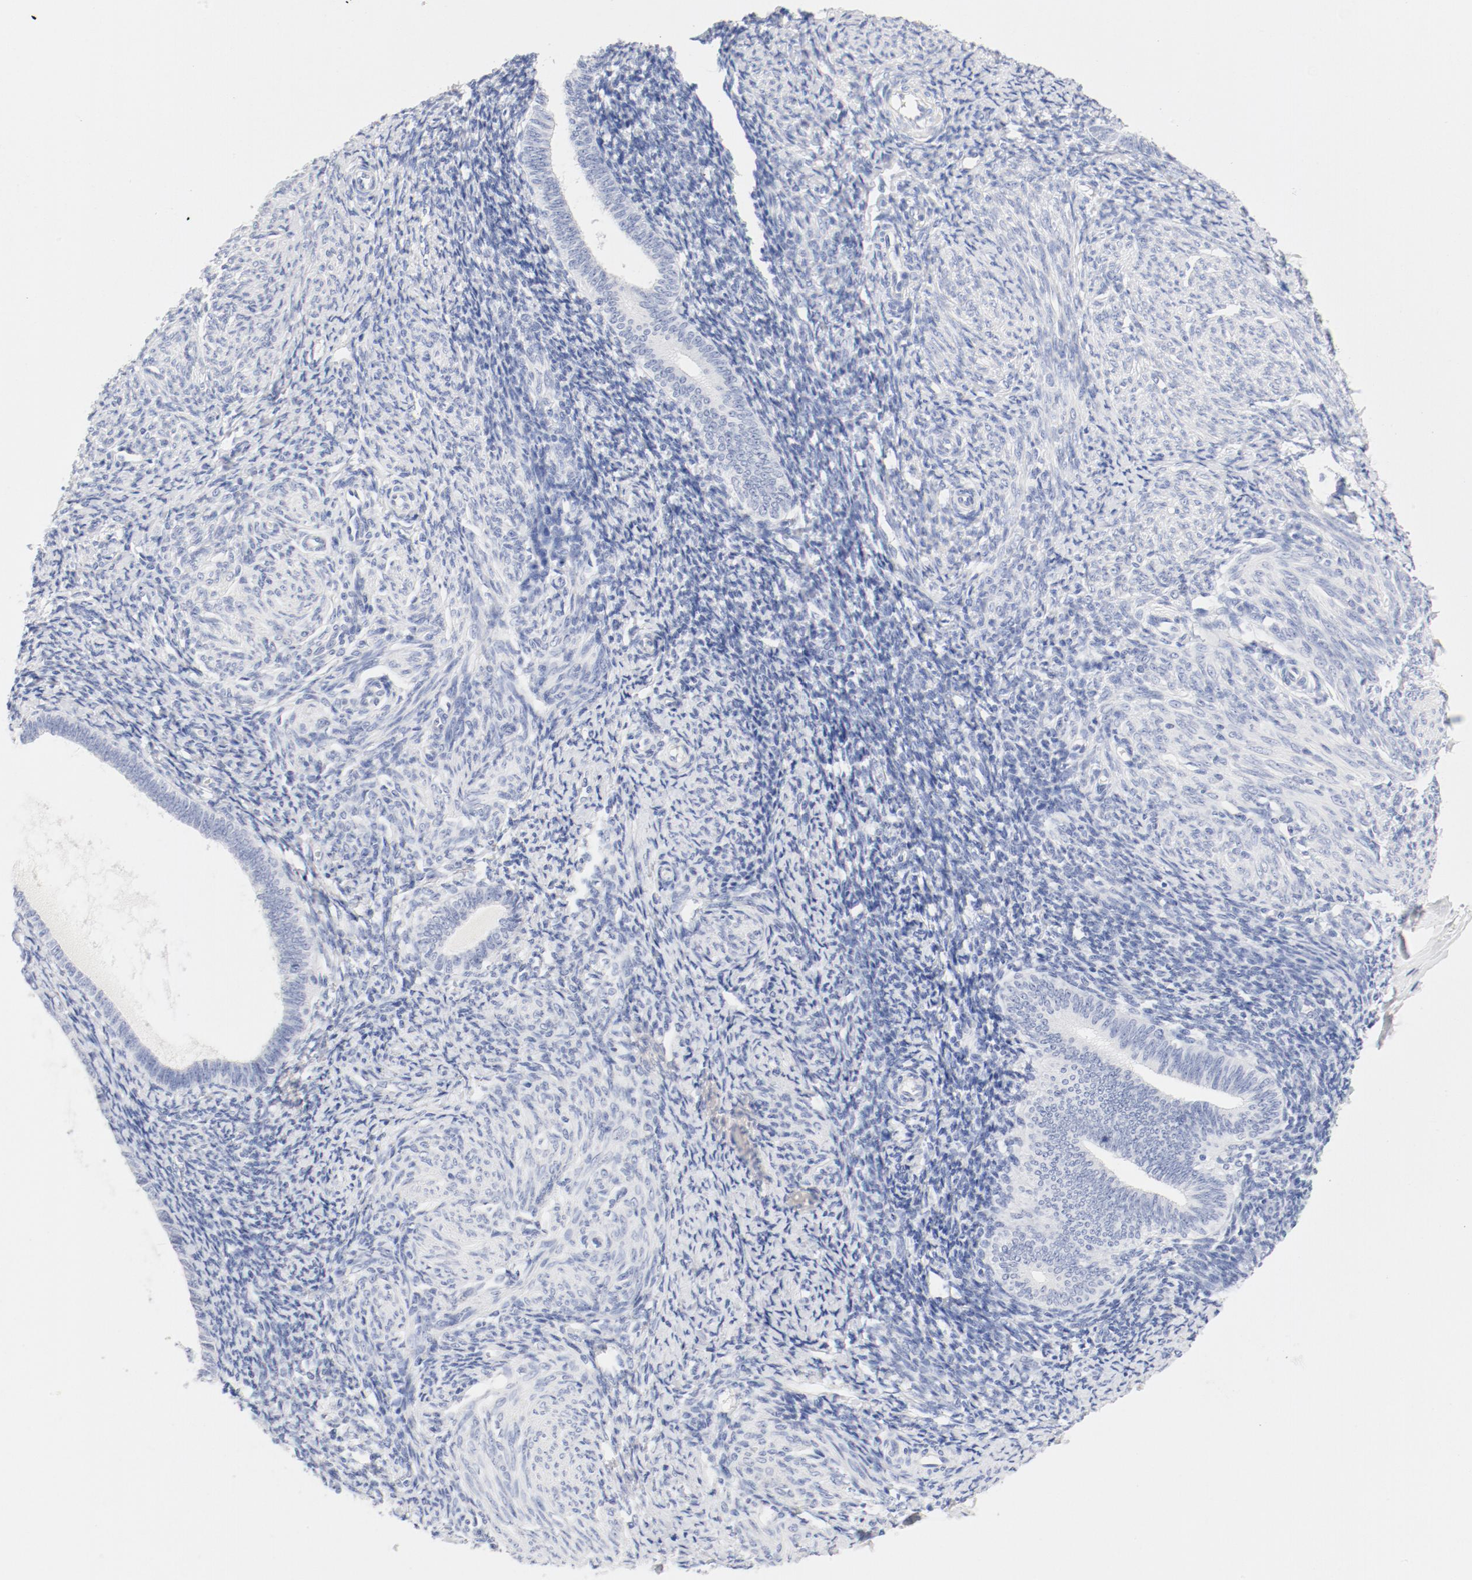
{"staining": {"intensity": "negative", "quantity": "none", "location": "none"}, "tissue": "endometrium", "cell_type": "Cells in endometrial stroma", "image_type": "normal", "snomed": [{"axis": "morphology", "description": "Normal tissue, NOS"}, {"axis": "topography", "description": "Endometrium"}], "caption": "Micrograph shows no significant protein expression in cells in endometrial stroma of benign endometrium. The staining was performed using DAB to visualize the protein expression in brown, while the nuclei were stained in blue with hematoxylin (Magnification: 20x).", "gene": "HOMER1", "patient": {"sex": "female", "age": 57}}